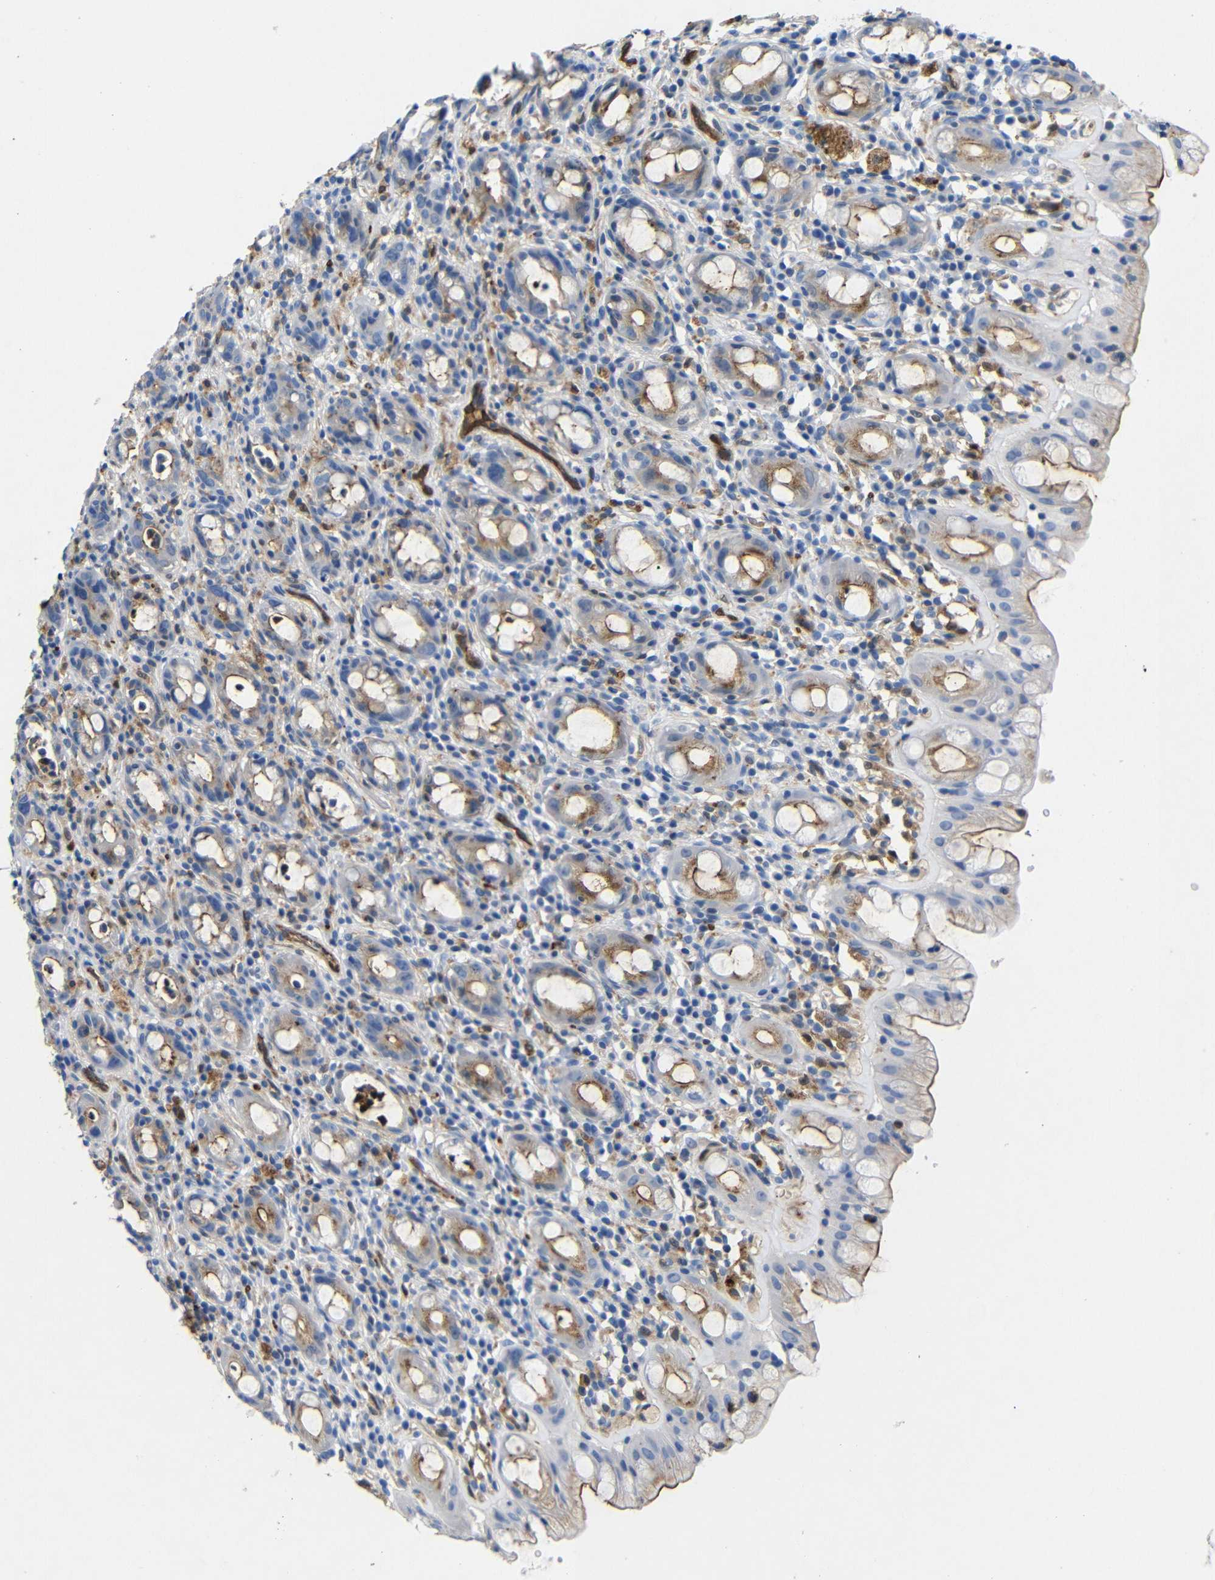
{"staining": {"intensity": "moderate", "quantity": "<25%", "location": "cytoplasmic/membranous"}, "tissue": "rectum", "cell_type": "Glandular cells", "image_type": "normal", "snomed": [{"axis": "morphology", "description": "Normal tissue, NOS"}, {"axis": "topography", "description": "Rectum"}], "caption": "Immunohistochemical staining of normal rectum reveals <25% levels of moderate cytoplasmic/membranous protein positivity in approximately <25% of glandular cells. (DAB (3,3'-diaminobenzidine) IHC, brown staining for protein, blue staining for nuclei).", "gene": "SDCBP", "patient": {"sex": "male", "age": 44}}